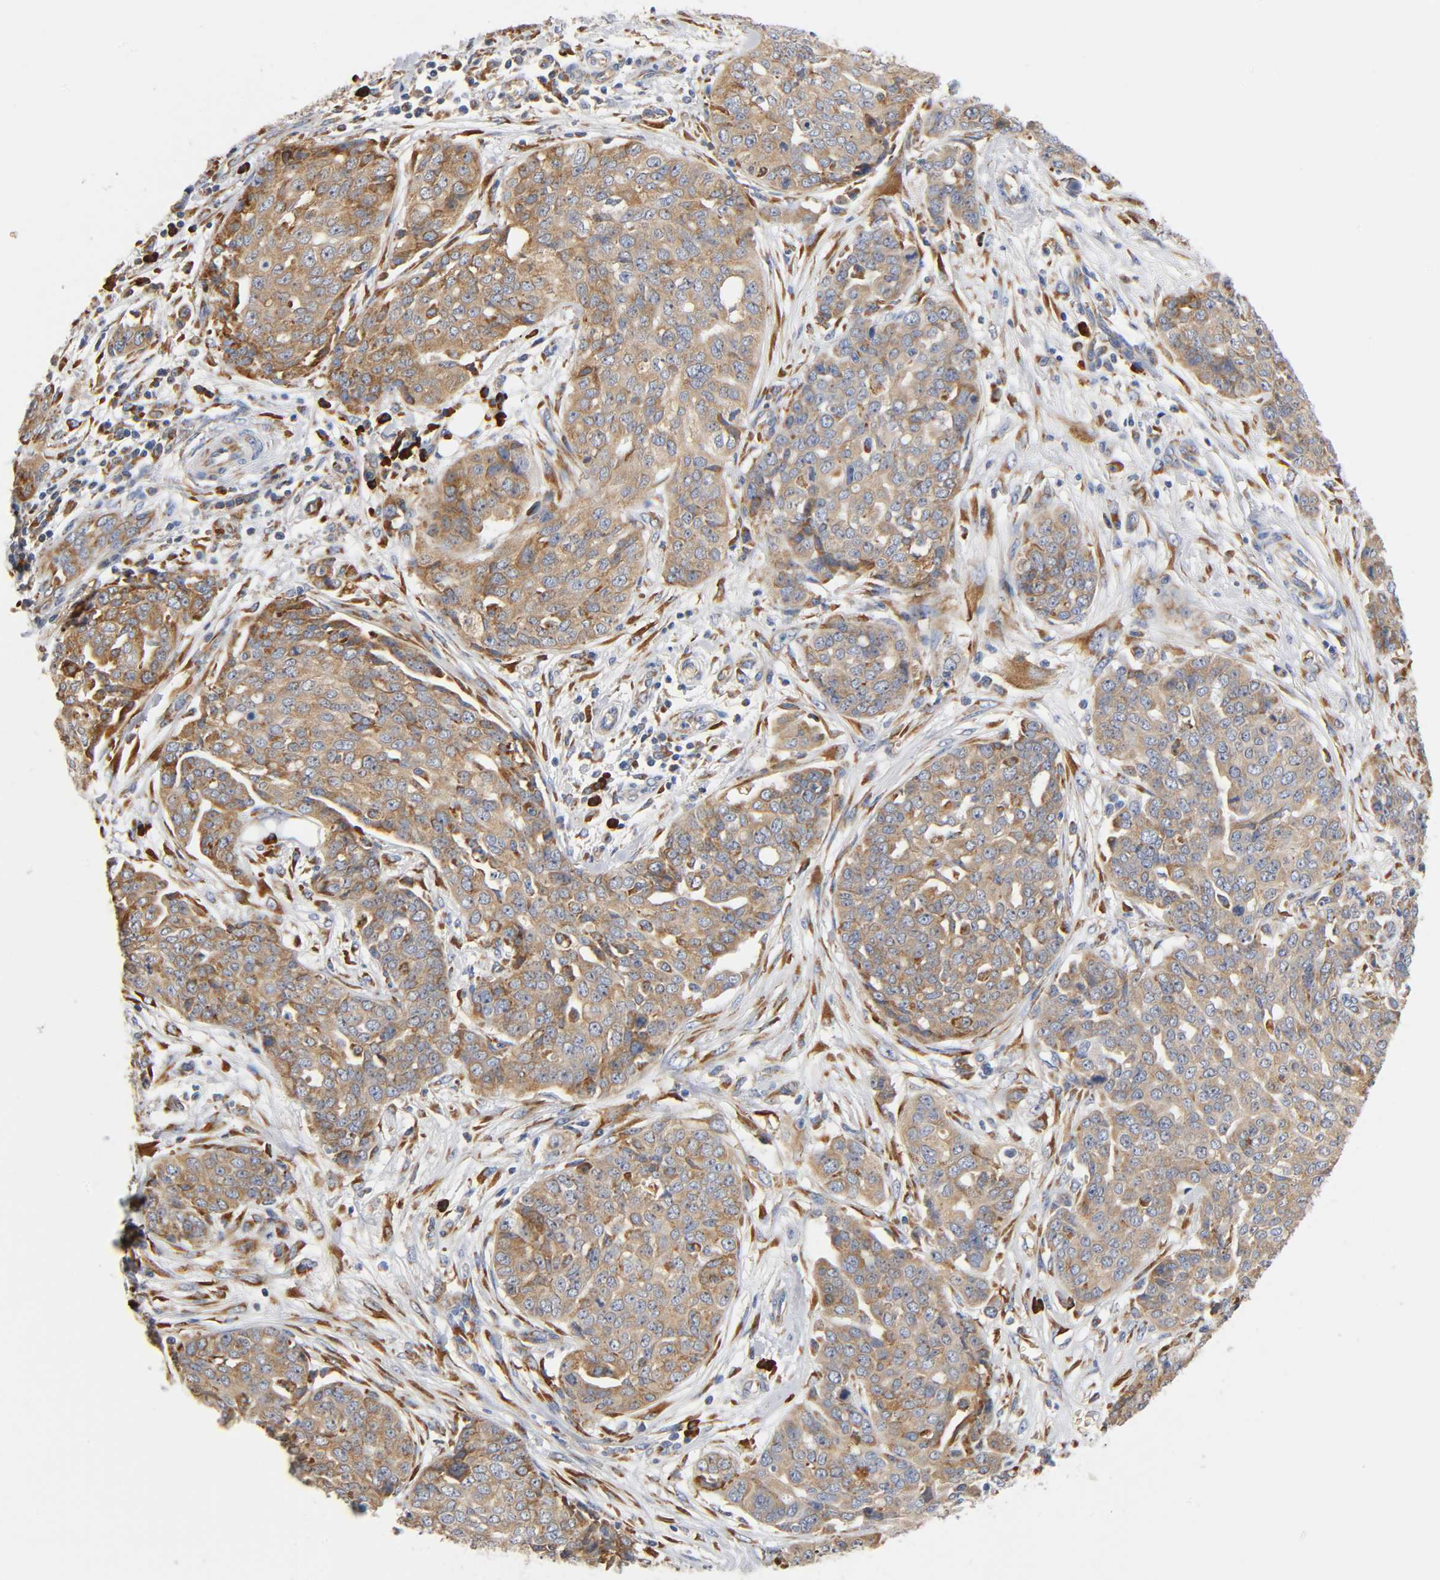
{"staining": {"intensity": "weak", "quantity": ">75%", "location": "cytoplasmic/membranous"}, "tissue": "ovarian cancer", "cell_type": "Tumor cells", "image_type": "cancer", "snomed": [{"axis": "morphology", "description": "Cystadenocarcinoma, serous, NOS"}, {"axis": "topography", "description": "Soft tissue"}, {"axis": "topography", "description": "Ovary"}], "caption": "Tumor cells reveal weak cytoplasmic/membranous staining in approximately >75% of cells in ovarian serous cystadenocarcinoma.", "gene": "UCKL1", "patient": {"sex": "female", "age": 57}}